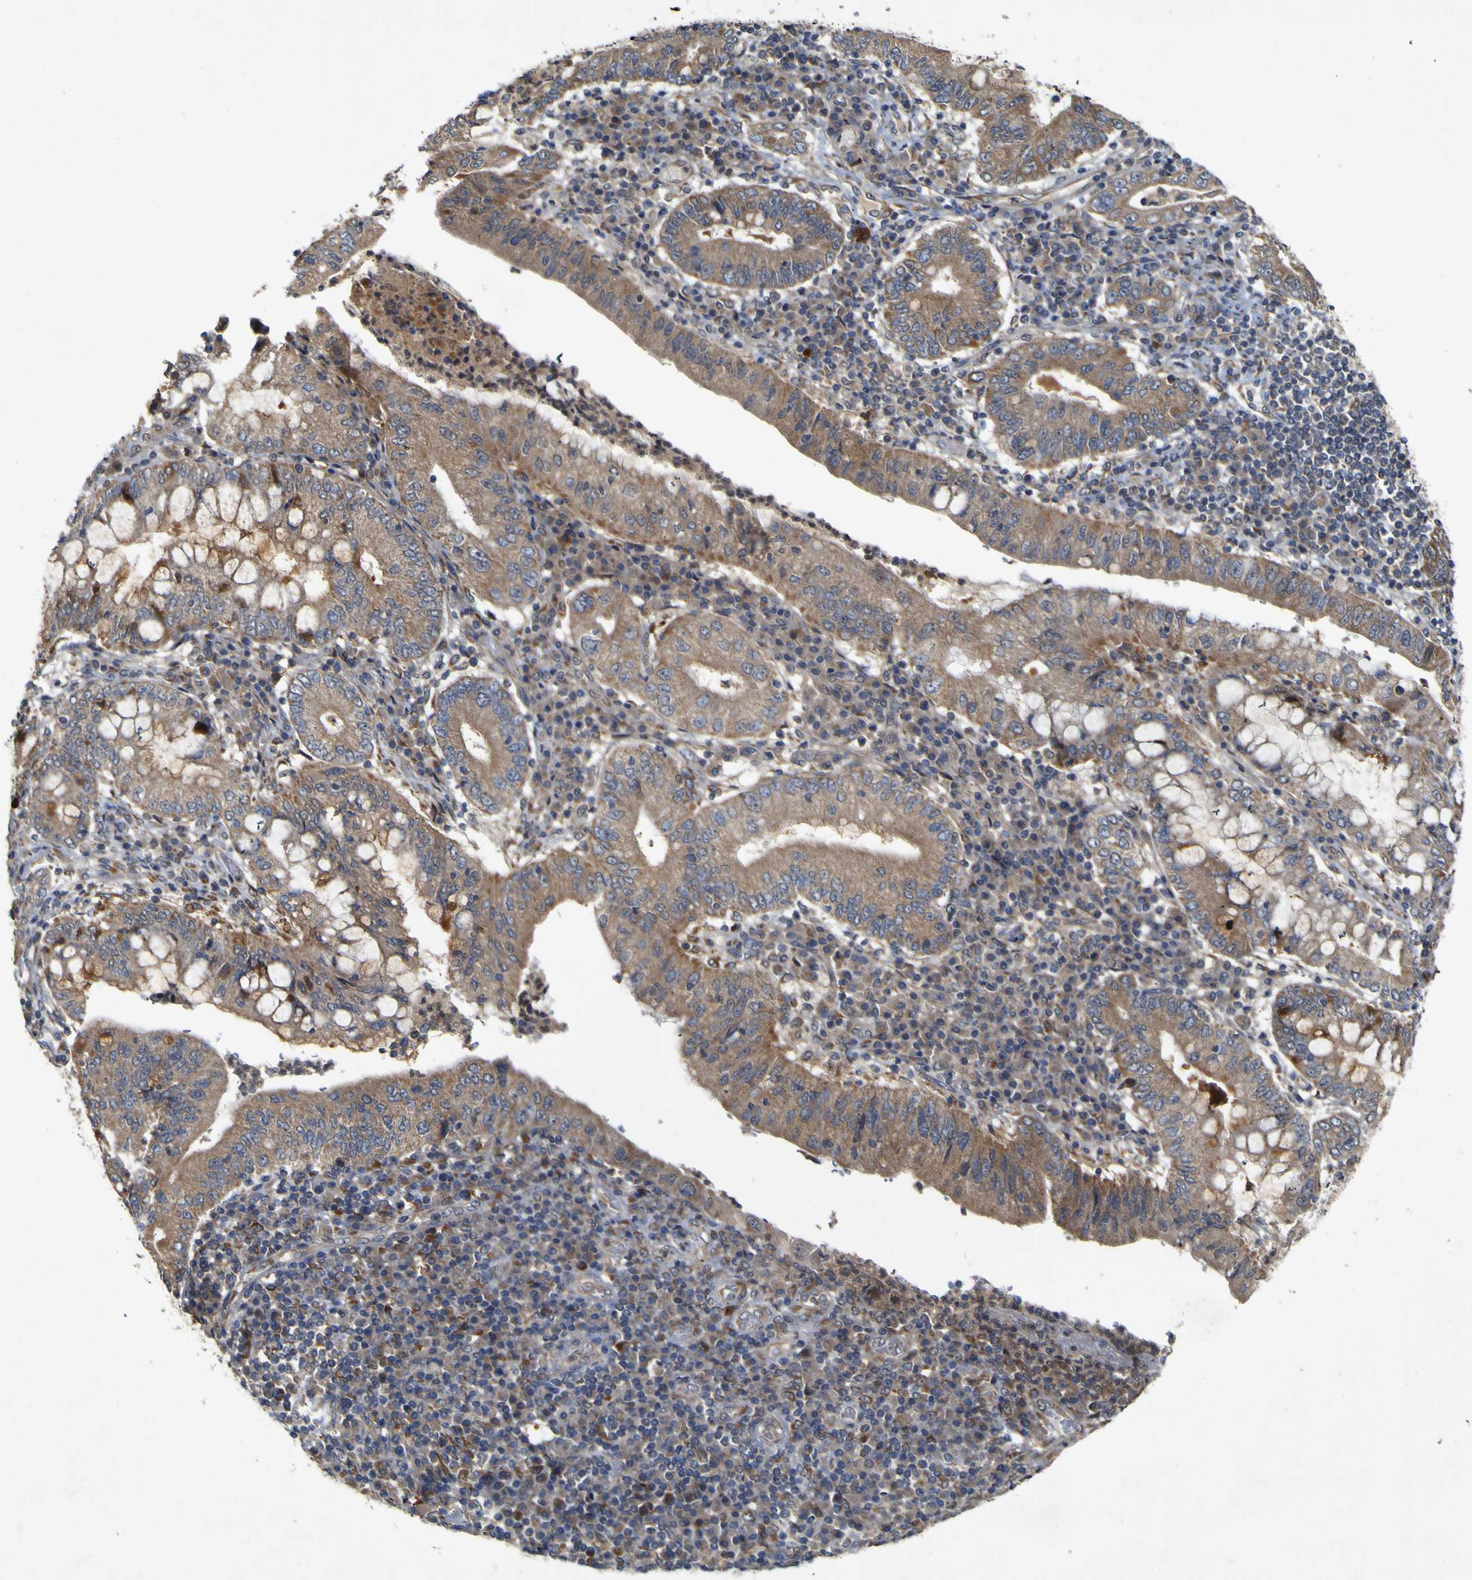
{"staining": {"intensity": "moderate", "quantity": ">75%", "location": "cytoplasmic/membranous"}, "tissue": "stomach cancer", "cell_type": "Tumor cells", "image_type": "cancer", "snomed": [{"axis": "morphology", "description": "Normal tissue, NOS"}, {"axis": "morphology", "description": "Adenocarcinoma, NOS"}, {"axis": "topography", "description": "Esophagus"}, {"axis": "topography", "description": "Stomach, upper"}, {"axis": "topography", "description": "Peripheral nerve tissue"}], "caption": "DAB (3,3'-diaminobenzidine) immunohistochemical staining of stomach adenocarcinoma reveals moderate cytoplasmic/membranous protein positivity in approximately >75% of tumor cells.", "gene": "IRAK2", "patient": {"sex": "male", "age": 62}}